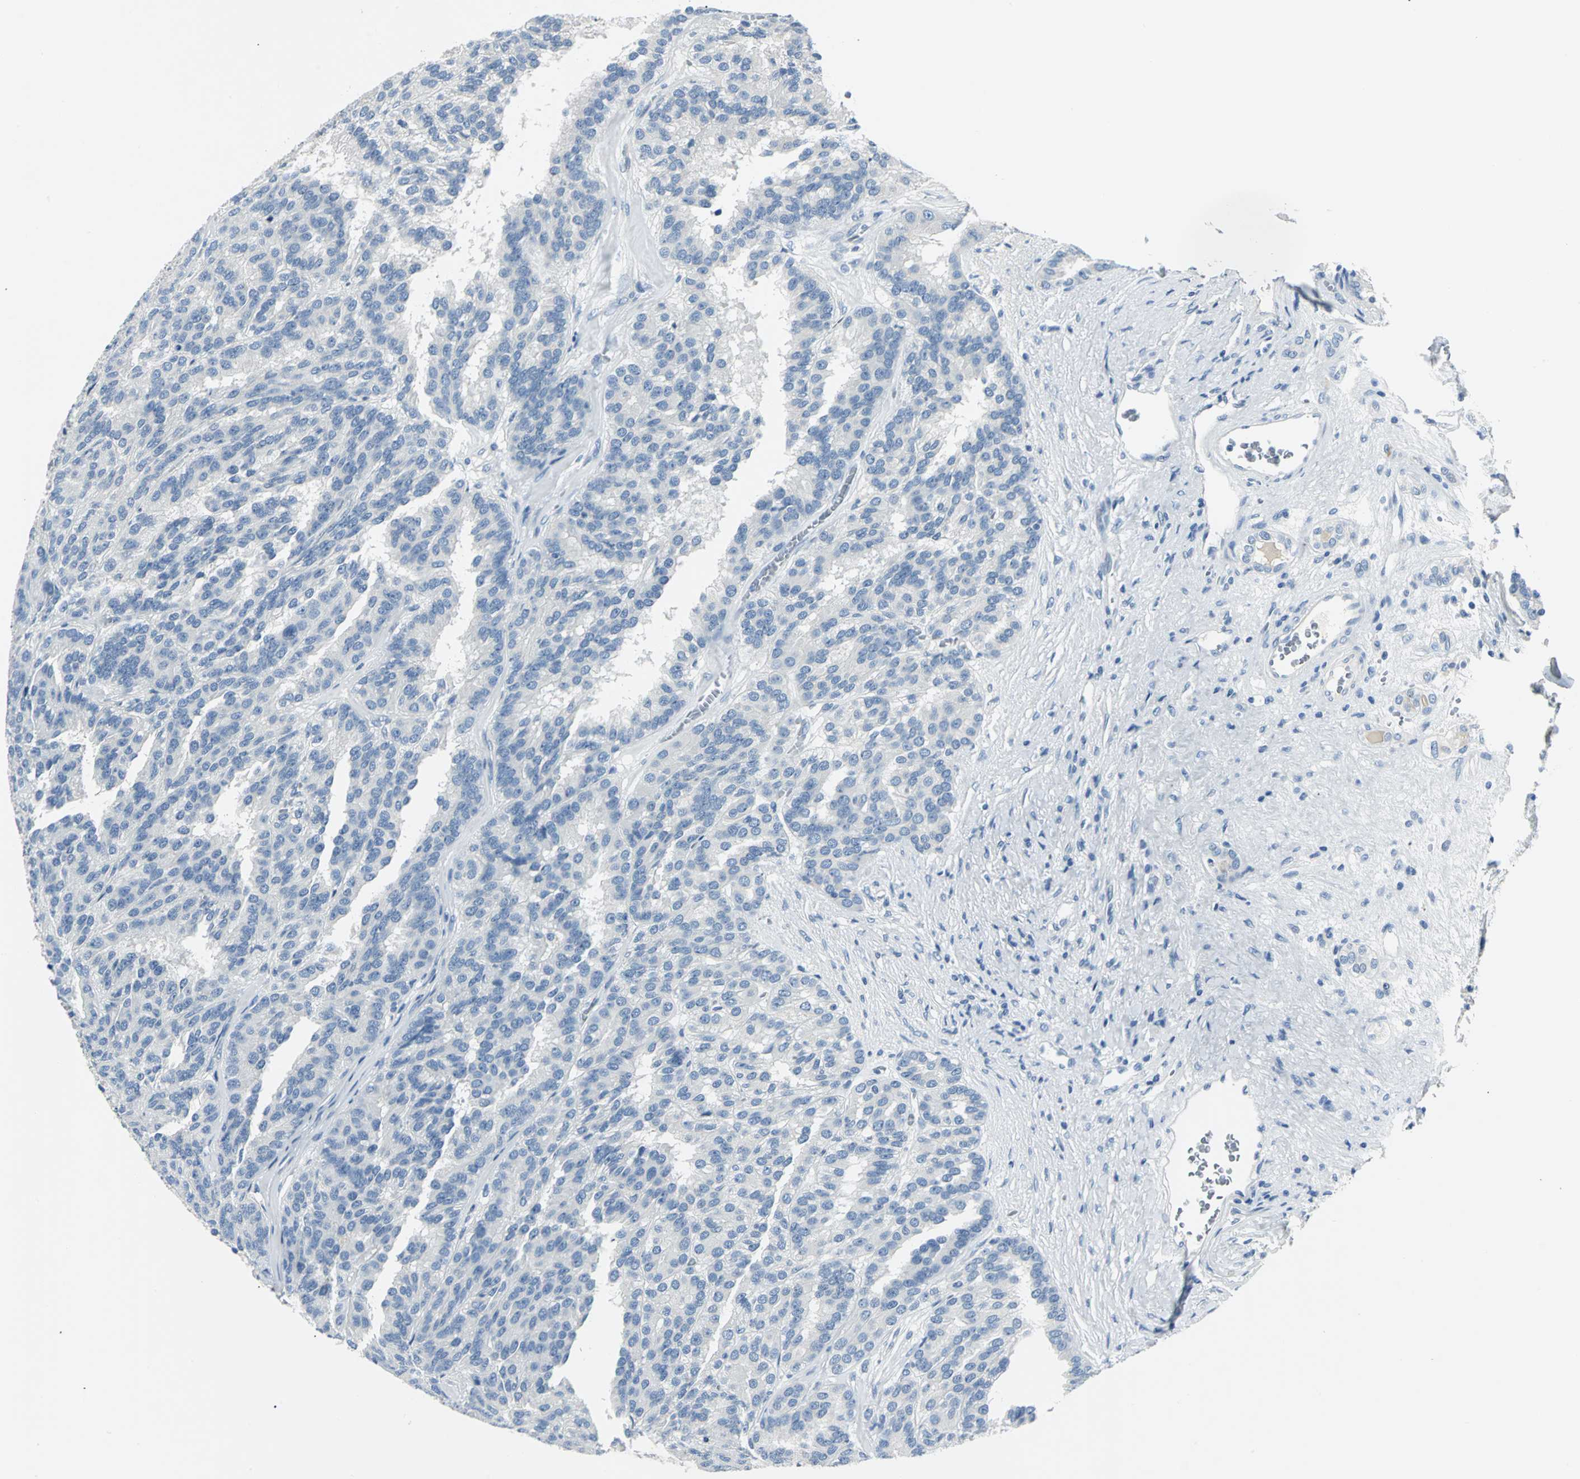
{"staining": {"intensity": "negative", "quantity": "none", "location": "none"}, "tissue": "renal cancer", "cell_type": "Tumor cells", "image_type": "cancer", "snomed": [{"axis": "morphology", "description": "Adenocarcinoma, NOS"}, {"axis": "topography", "description": "Kidney"}], "caption": "Image shows no significant protein positivity in tumor cells of renal cancer. (DAB (3,3'-diaminobenzidine) immunohistochemistry (IHC) with hematoxylin counter stain).", "gene": "RIPOR1", "patient": {"sex": "male", "age": 46}}